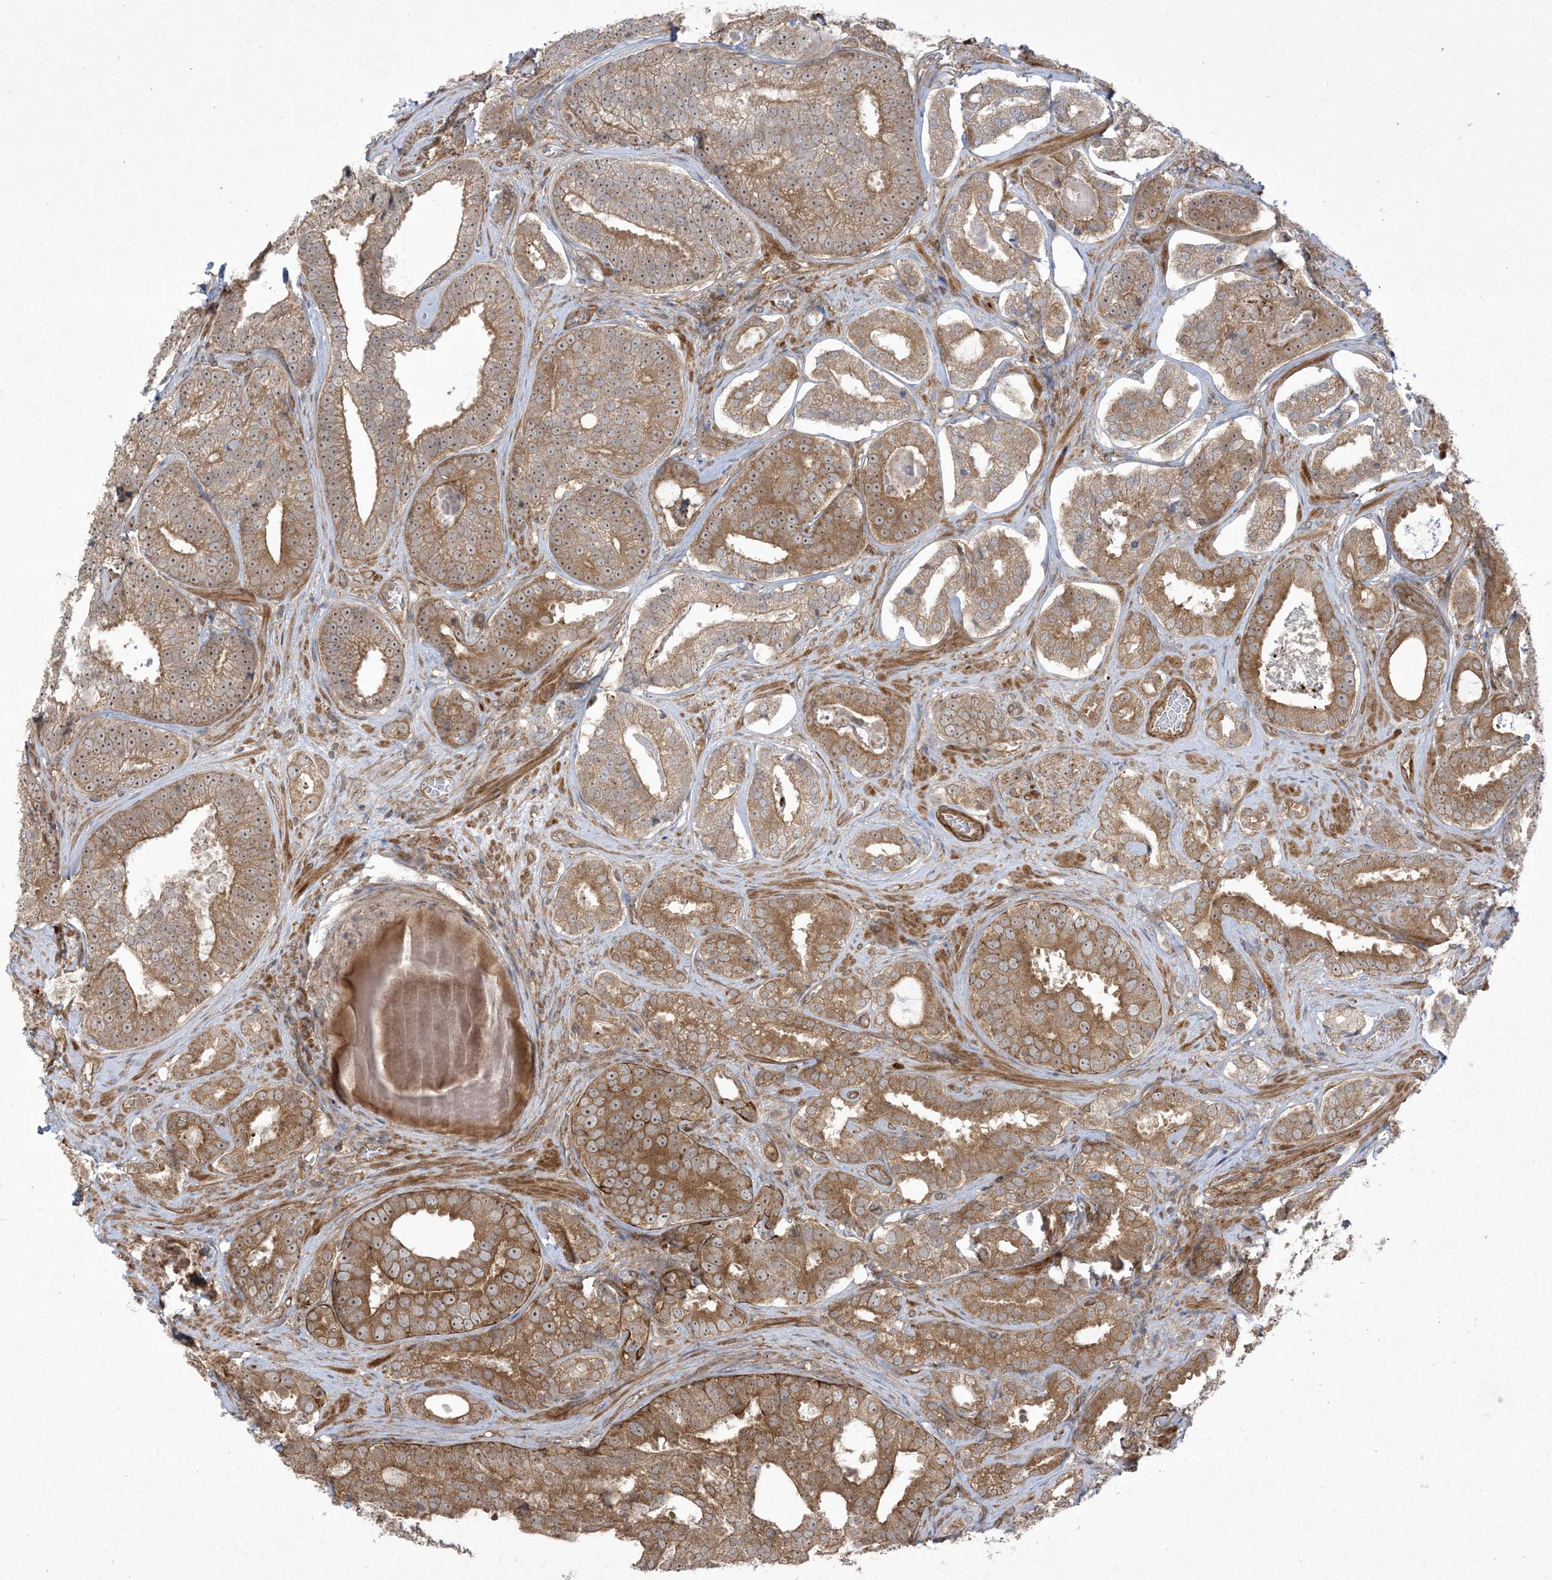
{"staining": {"intensity": "moderate", "quantity": ">75%", "location": "cytoplasmic/membranous,nuclear"}, "tissue": "prostate cancer", "cell_type": "Tumor cells", "image_type": "cancer", "snomed": [{"axis": "morphology", "description": "Adenocarcinoma, High grade"}, {"axis": "topography", "description": "Prostate"}], "caption": "The immunohistochemical stain shows moderate cytoplasmic/membranous and nuclear staining in tumor cells of high-grade adenocarcinoma (prostate) tissue. Immunohistochemistry stains the protein of interest in brown and the nuclei are stained blue.", "gene": "SOGA3", "patient": {"sex": "male", "age": 60}}